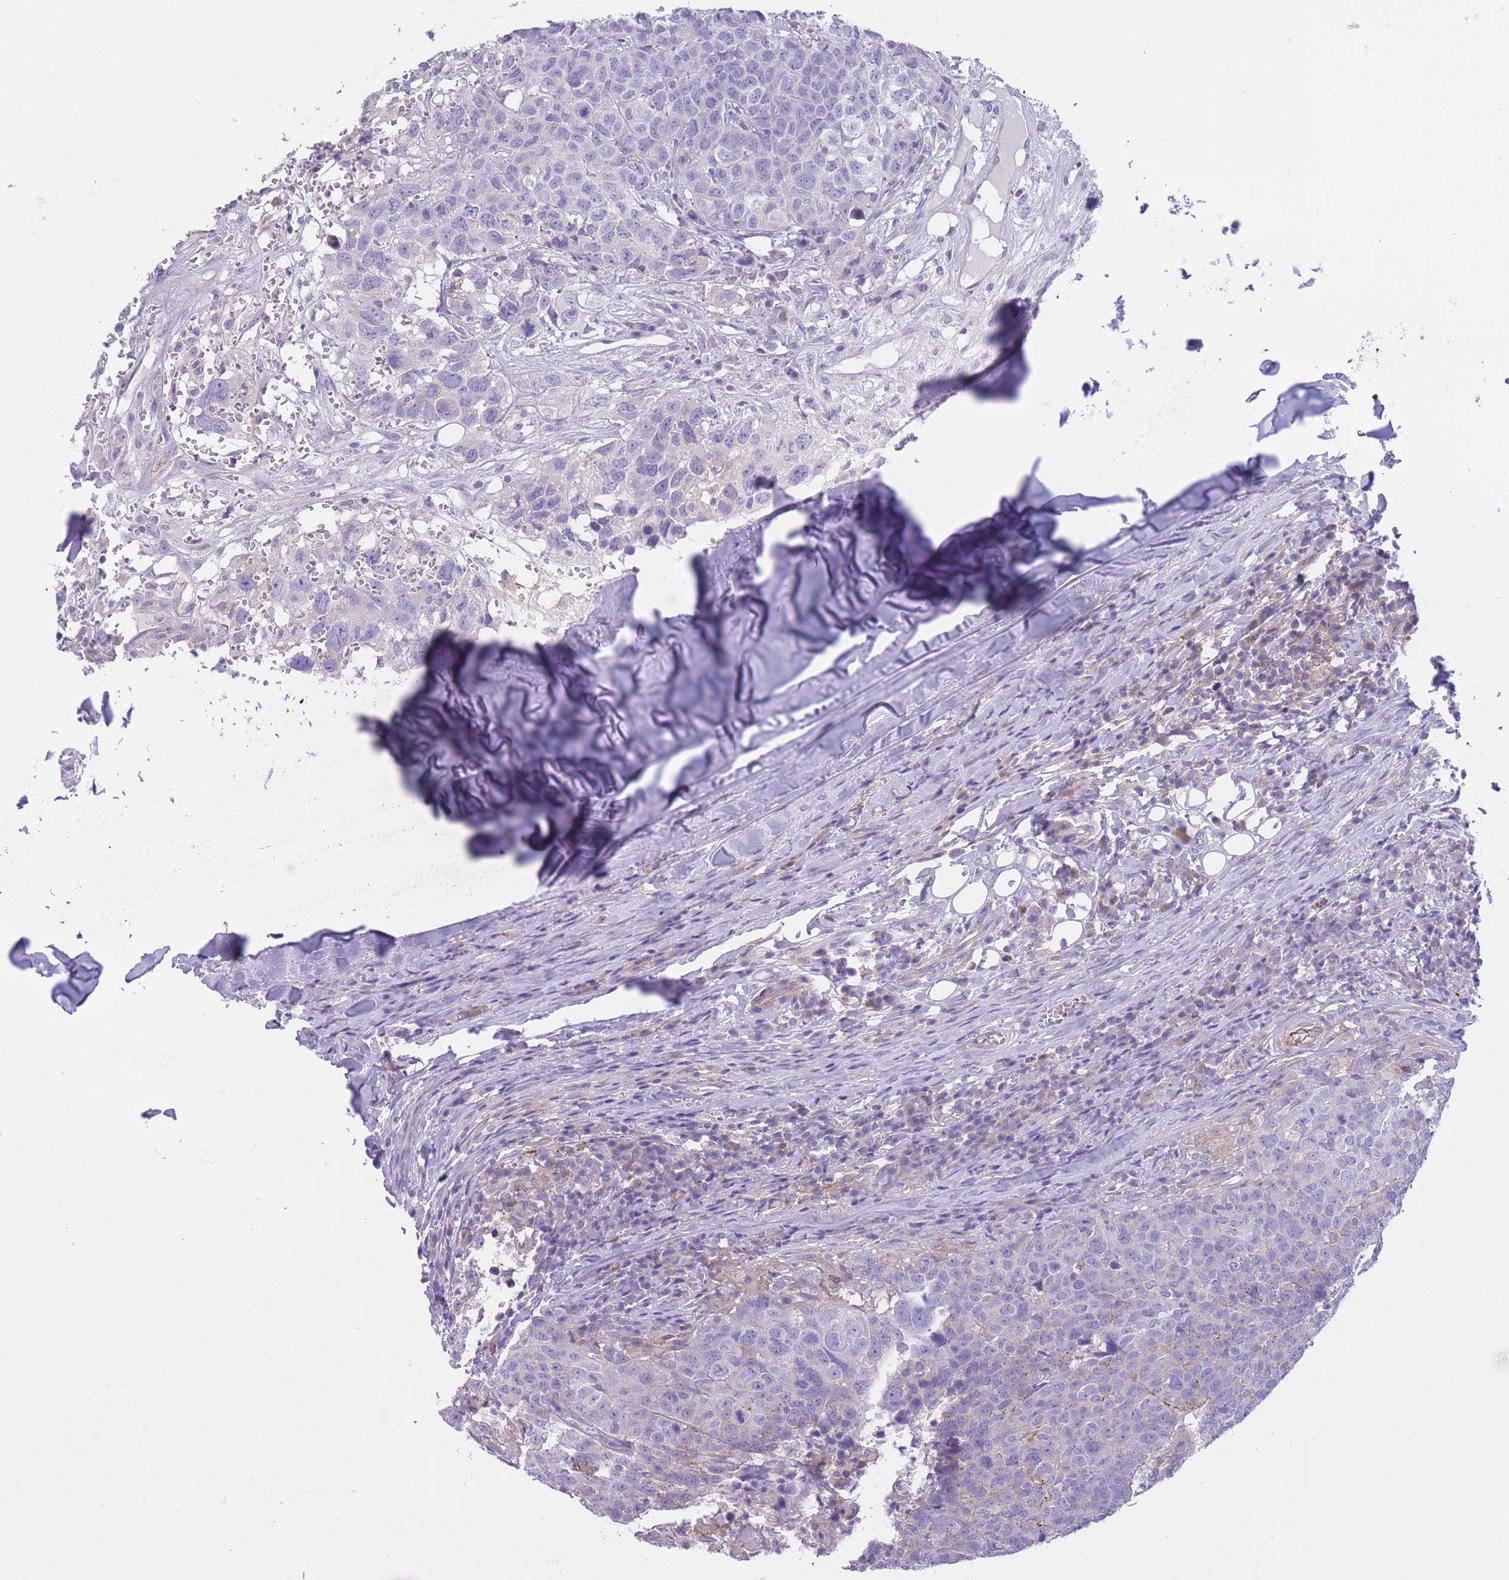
{"staining": {"intensity": "negative", "quantity": "none", "location": "none"}, "tissue": "head and neck cancer", "cell_type": "Tumor cells", "image_type": "cancer", "snomed": [{"axis": "morphology", "description": "Normal tissue, NOS"}, {"axis": "morphology", "description": "Squamous cell carcinoma, NOS"}, {"axis": "topography", "description": "Skeletal muscle"}, {"axis": "topography", "description": "Vascular tissue"}, {"axis": "topography", "description": "Peripheral nerve tissue"}, {"axis": "topography", "description": "Head-Neck"}], "caption": "DAB (3,3'-diaminobenzidine) immunohistochemical staining of head and neck squamous cell carcinoma displays no significant positivity in tumor cells.", "gene": "LDB3", "patient": {"sex": "male", "age": 66}}